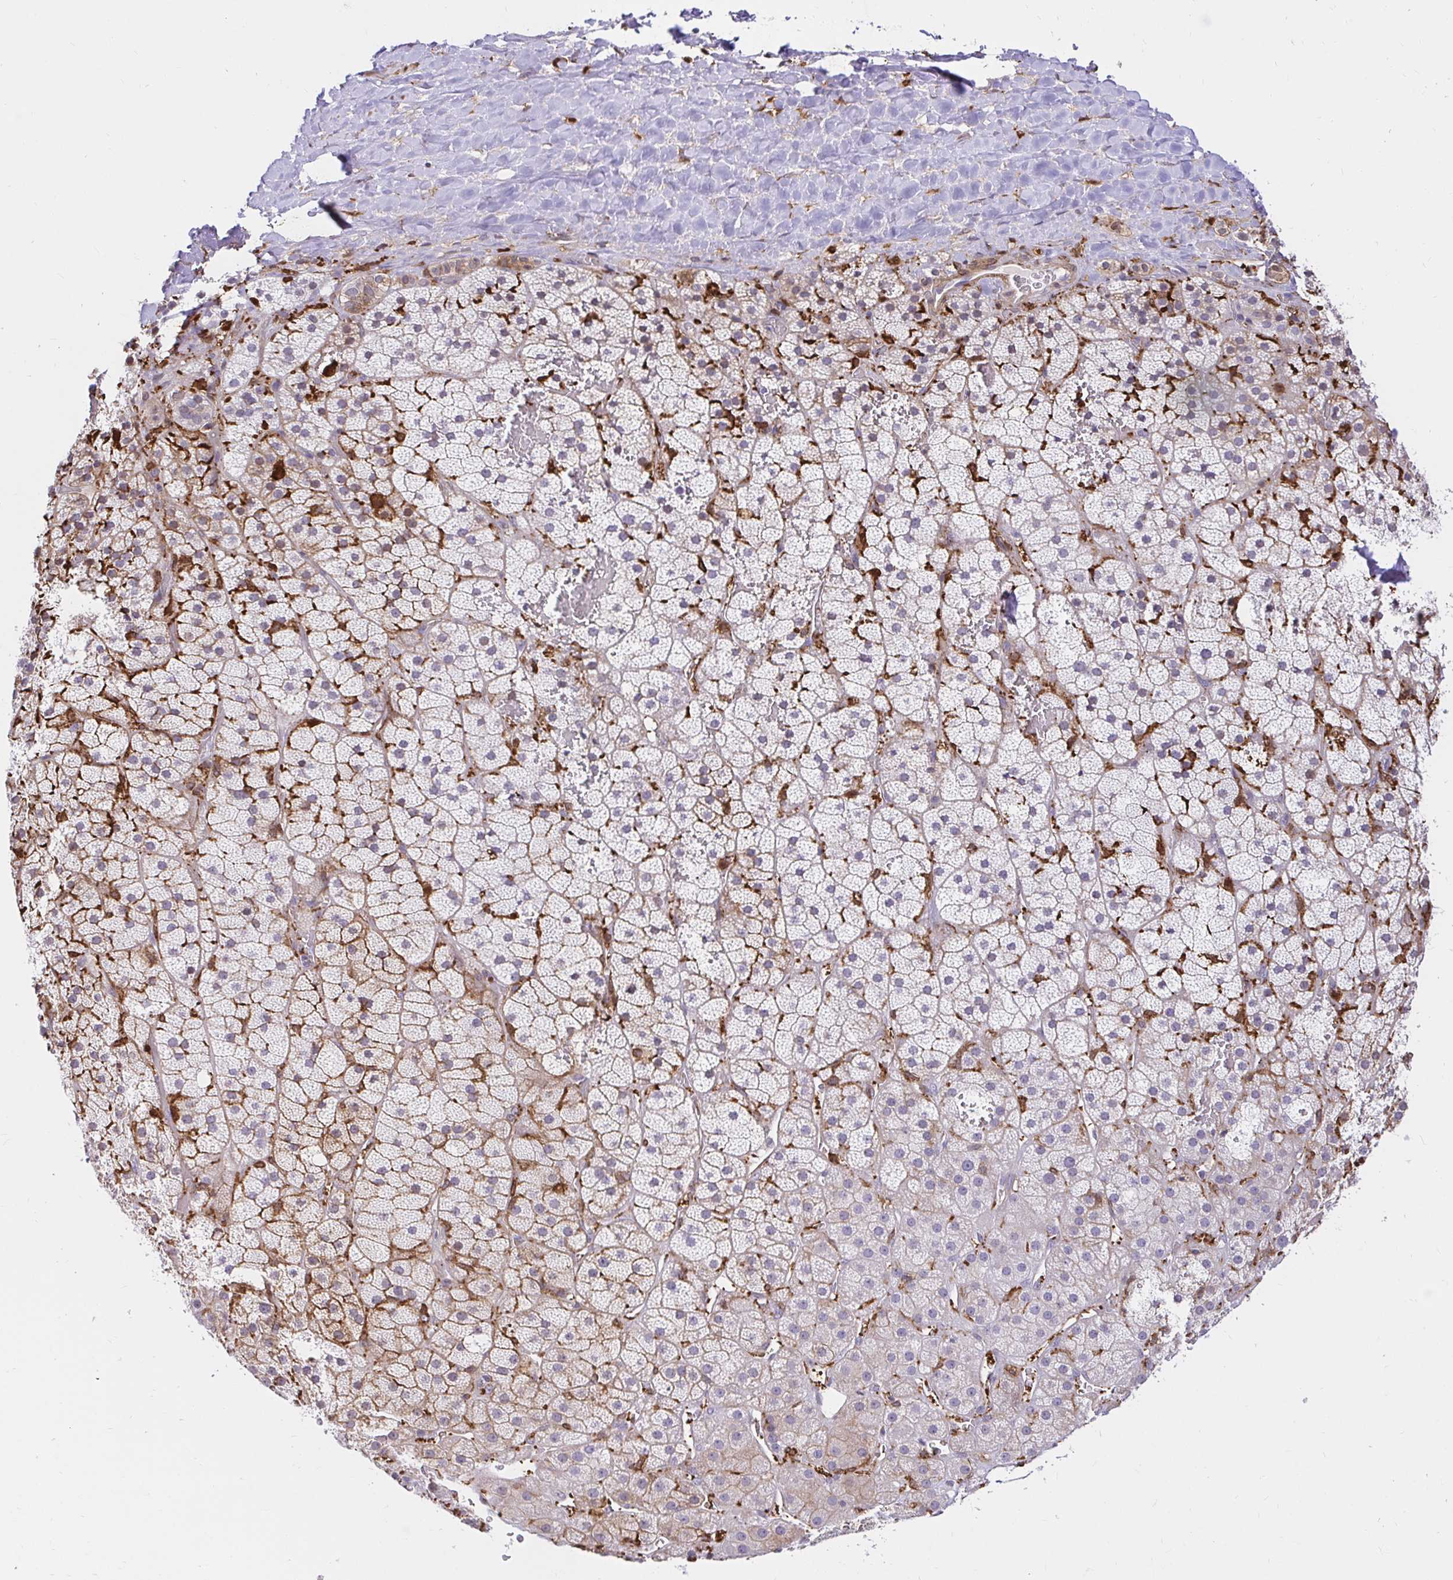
{"staining": {"intensity": "moderate", "quantity": "25%-75%", "location": "cytoplasmic/membranous"}, "tissue": "adrenal gland", "cell_type": "Glandular cells", "image_type": "normal", "snomed": [{"axis": "morphology", "description": "Normal tissue, NOS"}, {"axis": "topography", "description": "Adrenal gland"}], "caption": "This histopathology image displays immunohistochemistry (IHC) staining of normal human adrenal gland, with medium moderate cytoplasmic/membranous expression in approximately 25%-75% of glandular cells.", "gene": "GSN", "patient": {"sex": "male", "age": 57}}